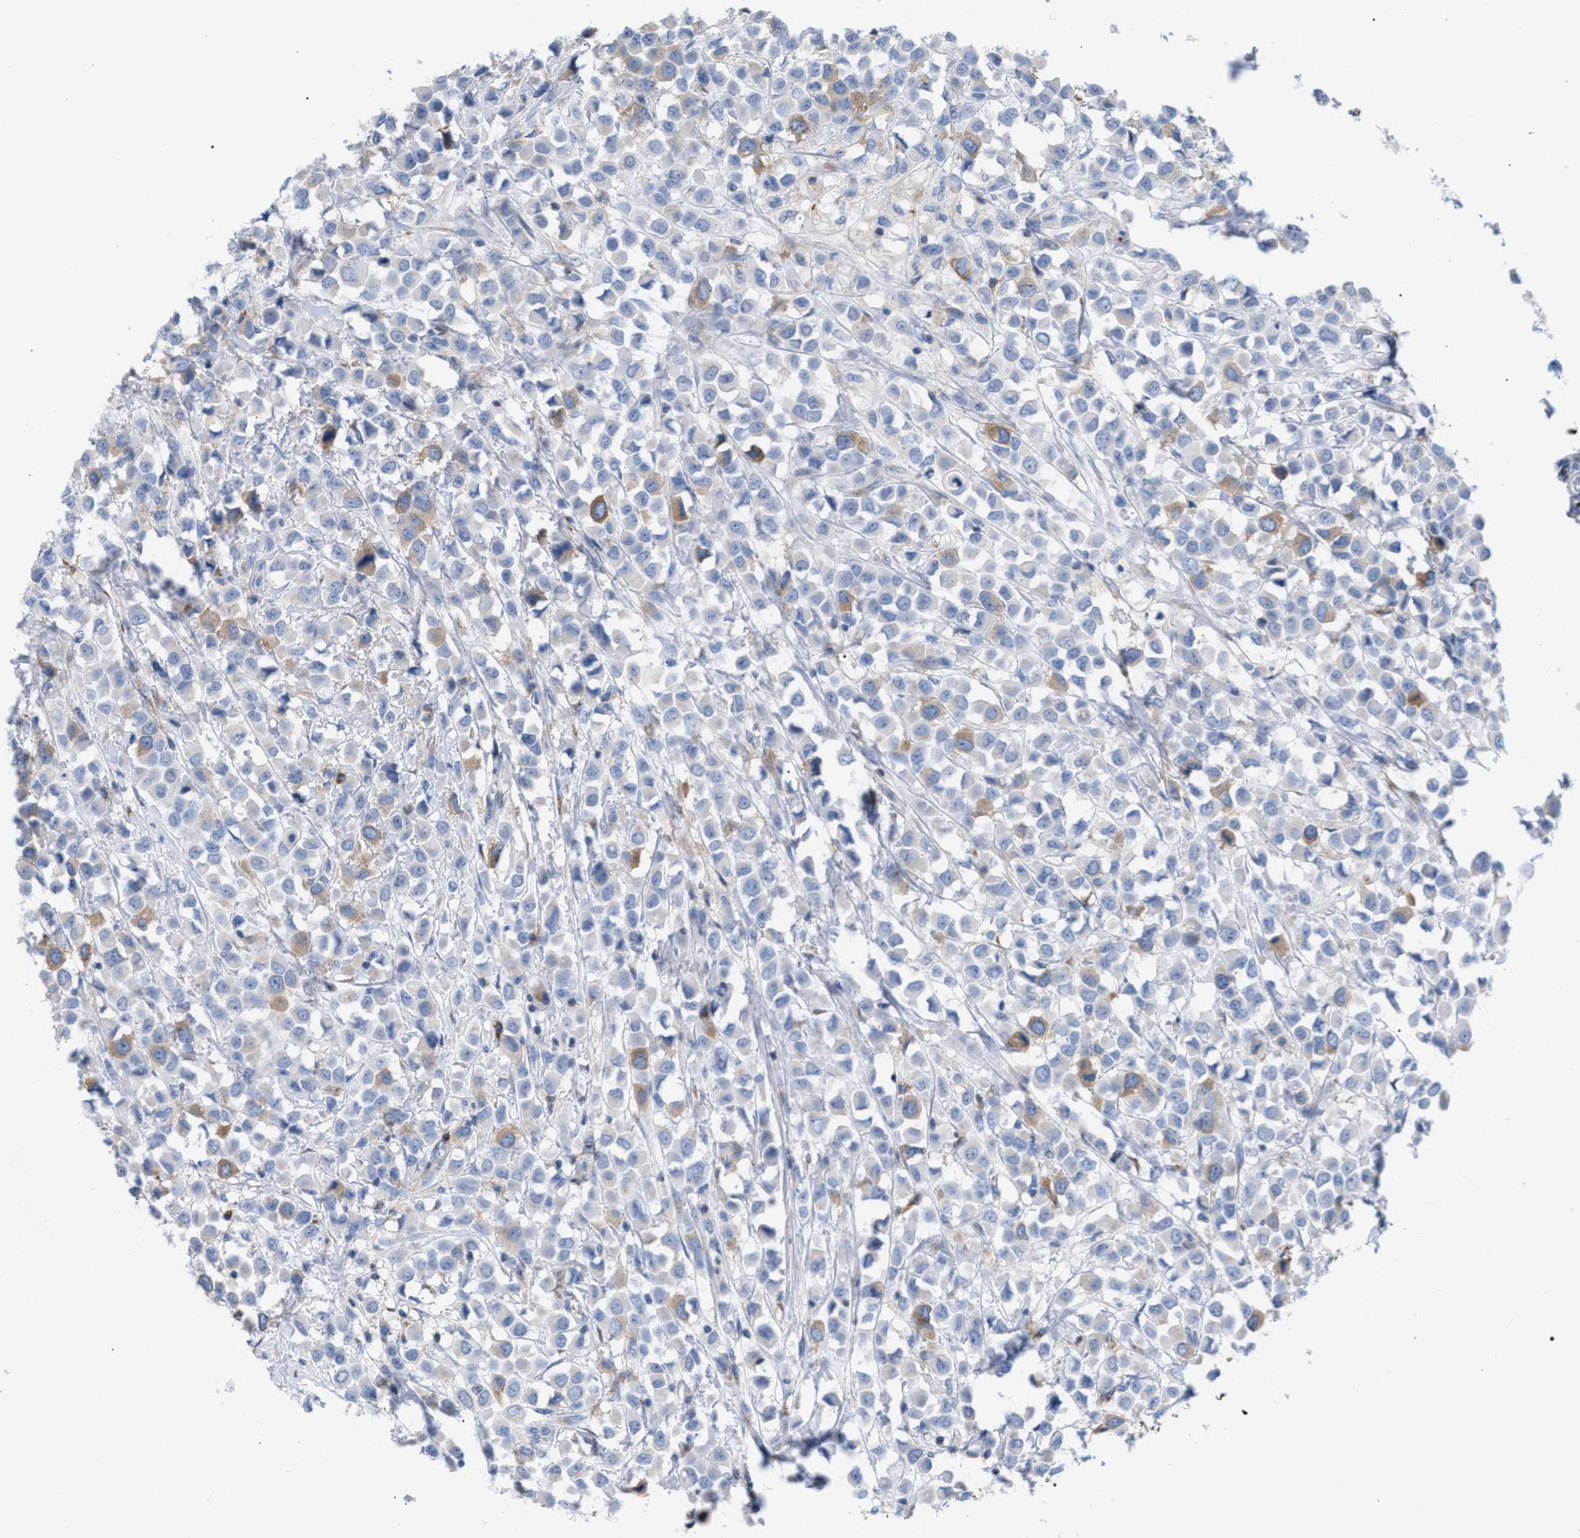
{"staining": {"intensity": "moderate", "quantity": "<25%", "location": "cytoplasmic/membranous"}, "tissue": "breast cancer", "cell_type": "Tumor cells", "image_type": "cancer", "snomed": [{"axis": "morphology", "description": "Duct carcinoma"}, {"axis": "topography", "description": "Breast"}], "caption": "Breast infiltrating ductal carcinoma stained with immunohistochemistry reveals moderate cytoplasmic/membranous positivity in about <25% of tumor cells.", "gene": "TACC3", "patient": {"sex": "female", "age": 61}}